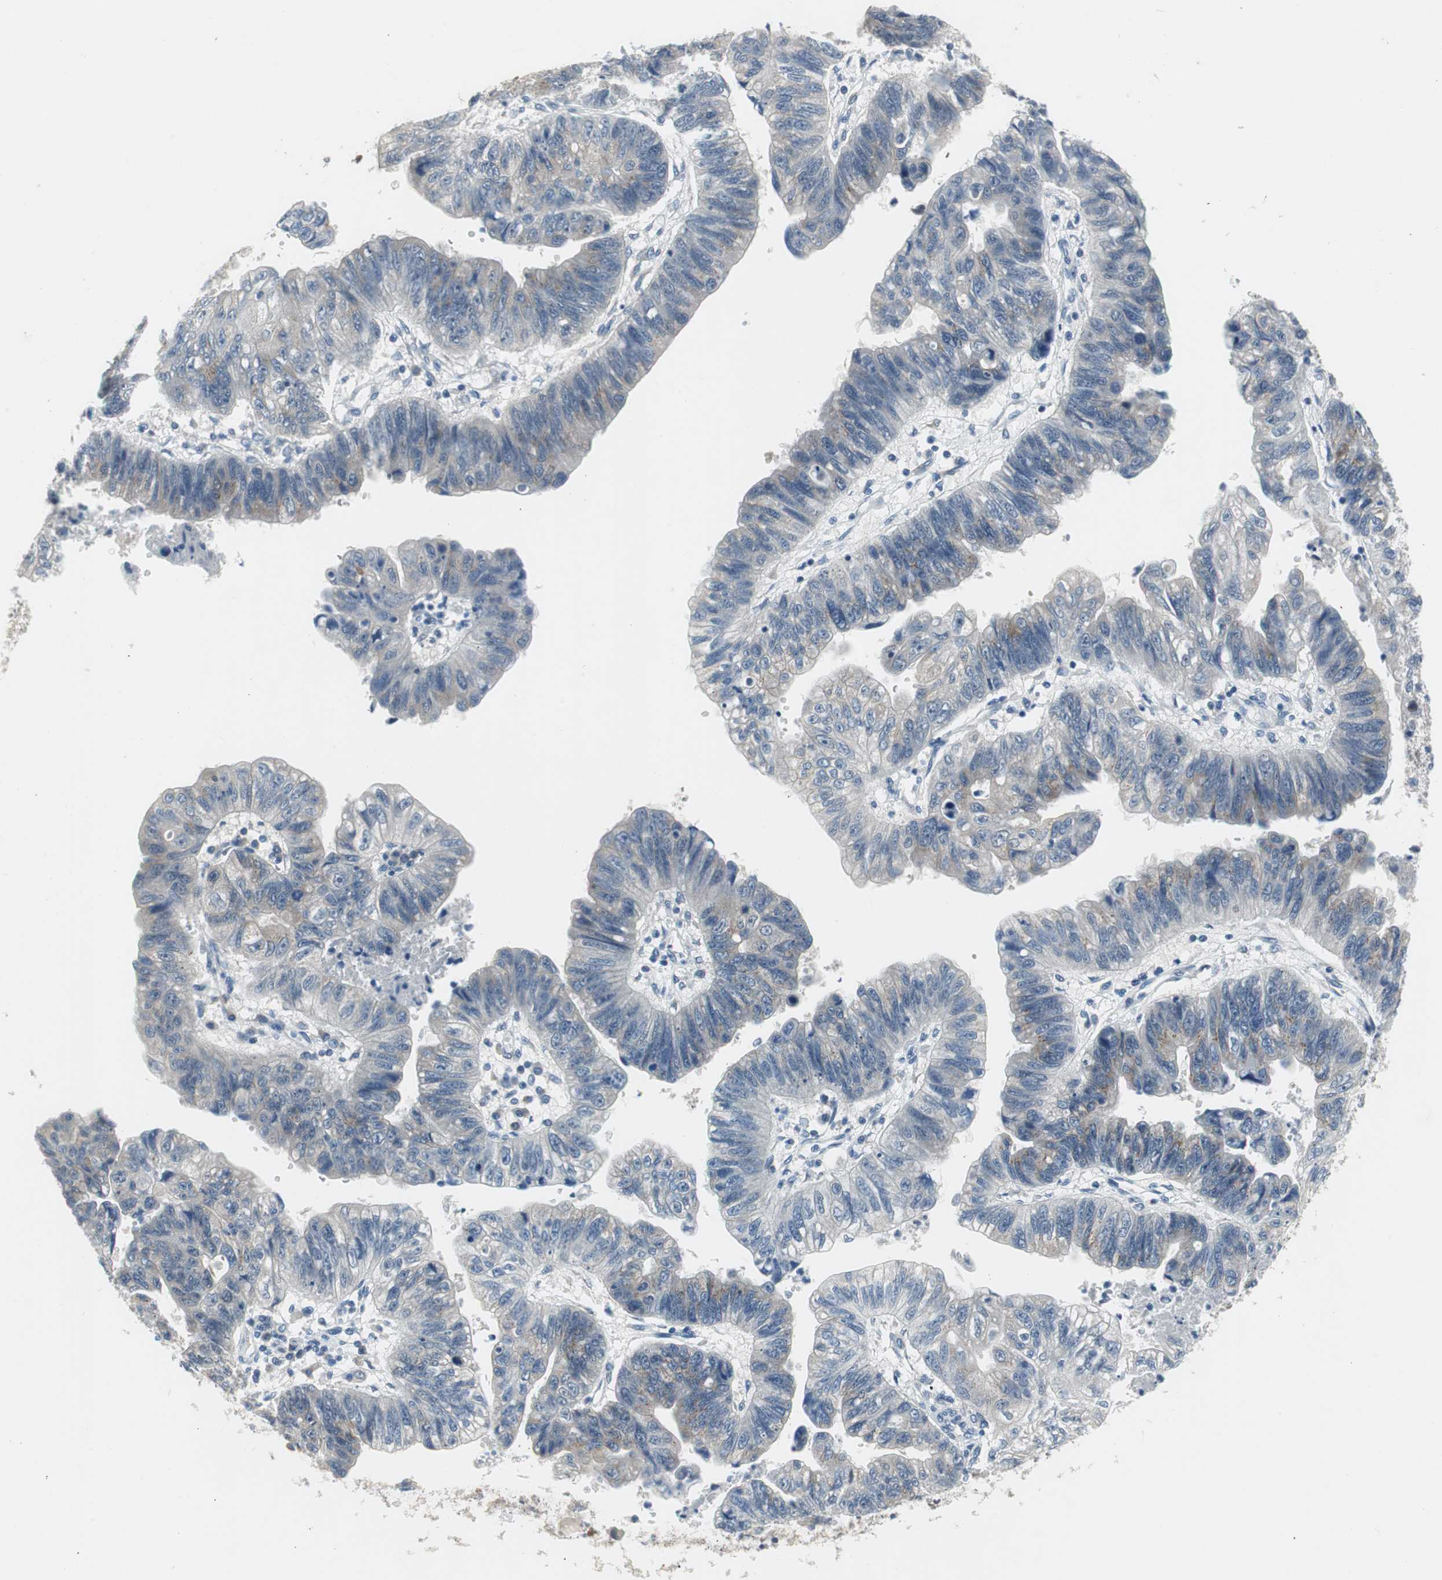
{"staining": {"intensity": "negative", "quantity": "none", "location": "none"}, "tissue": "stomach cancer", "cell_type": "Tumor cells", "image_type": "cancer", "snomed": [{"axis": "morphology", "description": "Adenocarcinoma, NOS"}, {"axis": "topography", "description": "Stomach"}], "caption": "Human stomach cancer stained for a protein using immunohistochemistry demonstrates no positivity in tumor cells.", "gene": "PLAA", "patient": {"sex": "male", "age": 59}}